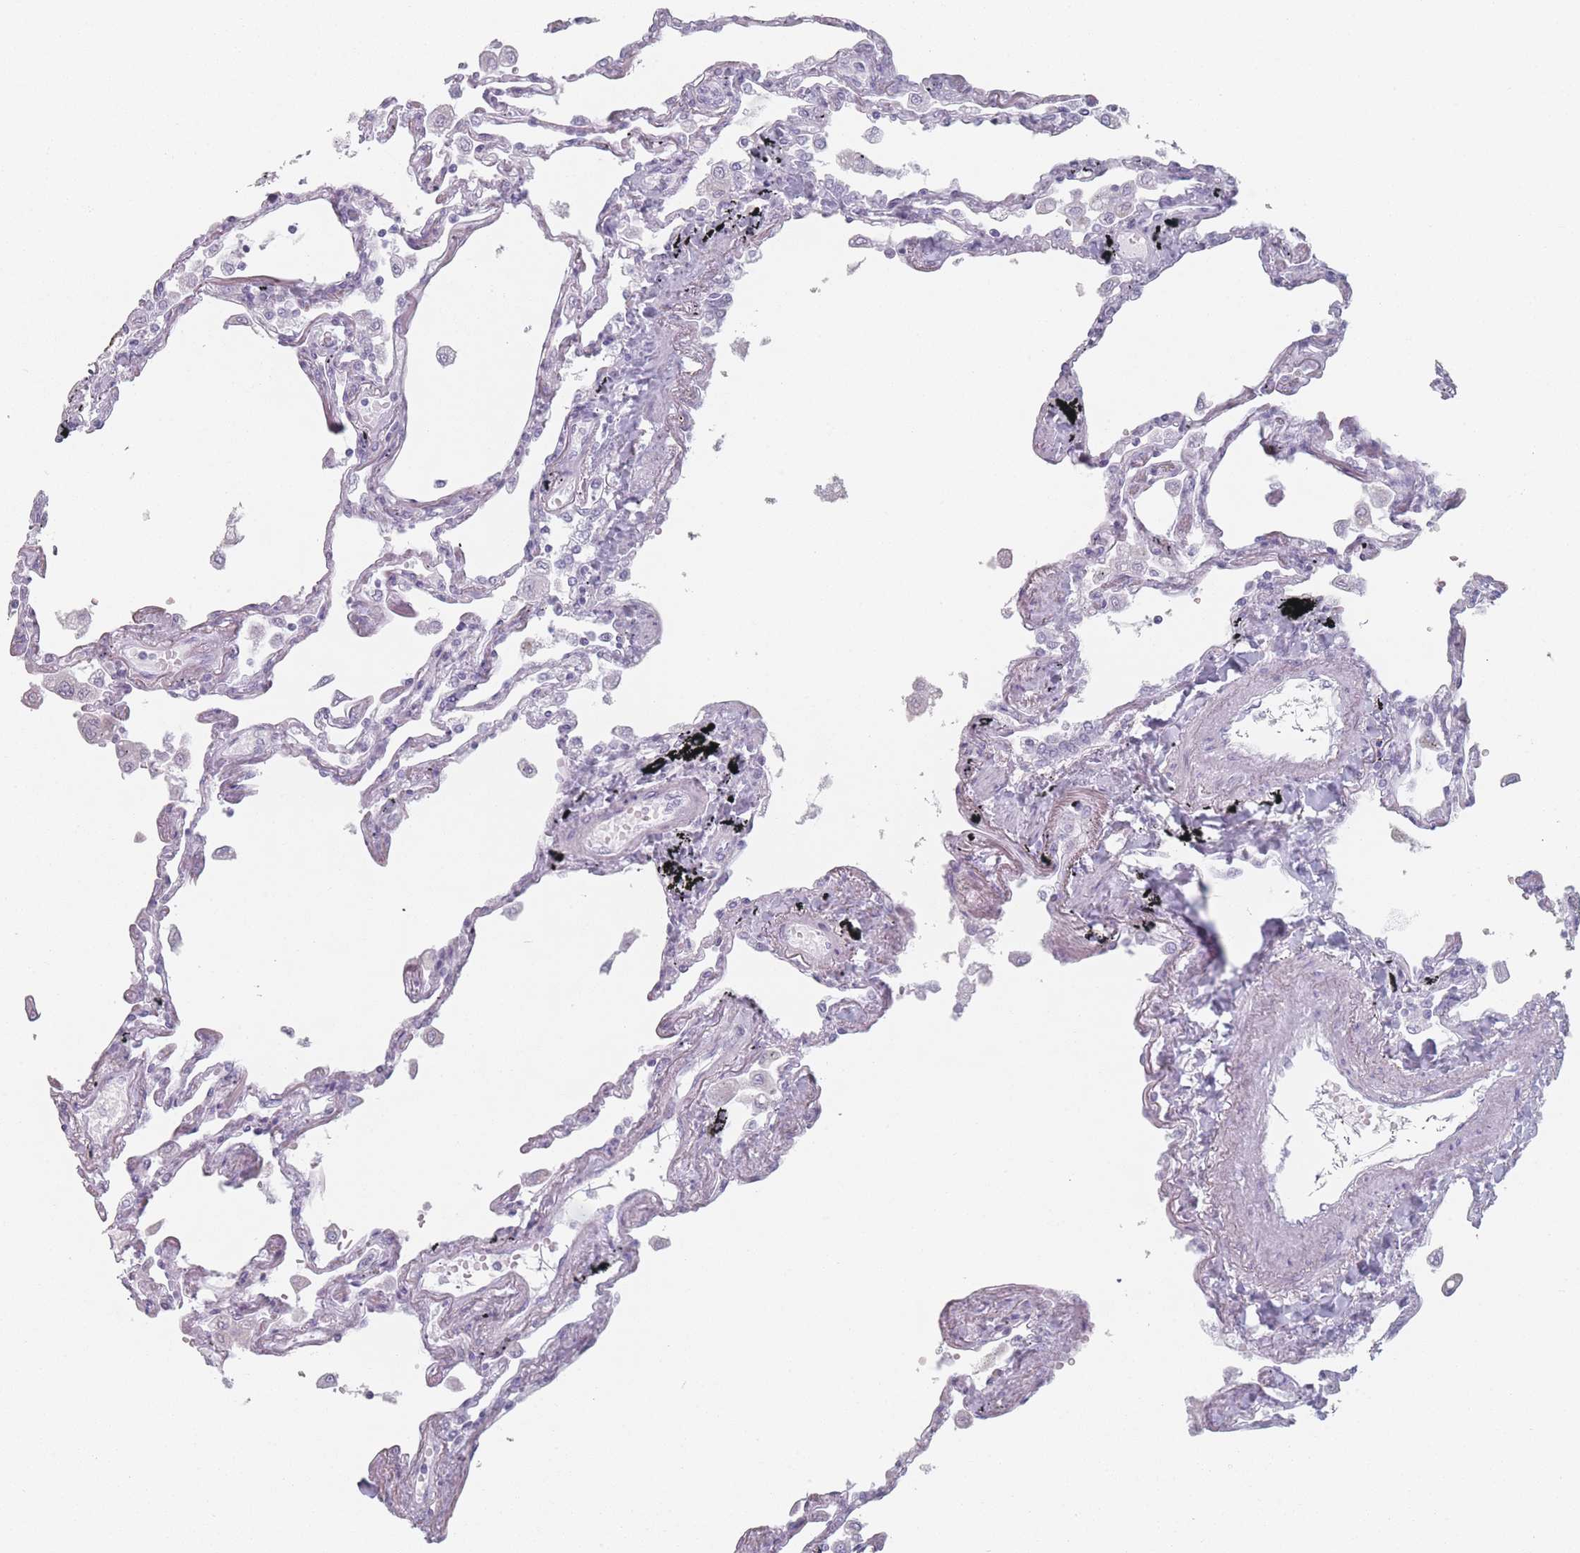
{"staining": {"intensity": "weak", "quantity": "<25%", "location": "cytoplasmic/membranous"}, "tissue": "lung", "cell_type": "Alveolar cells", "image_type": "normal", "snomed": [{"axis": "morphology", "description": "Normal tissue, NOS"}, {"axis": "topography", "description": "Lung"}], "caption": "Immunohistochemistry (IHC) of benign human lung displays no expression in alveolar cells.", "gene": "RNF4", "patient": {"sex": "female", "age": 67}}